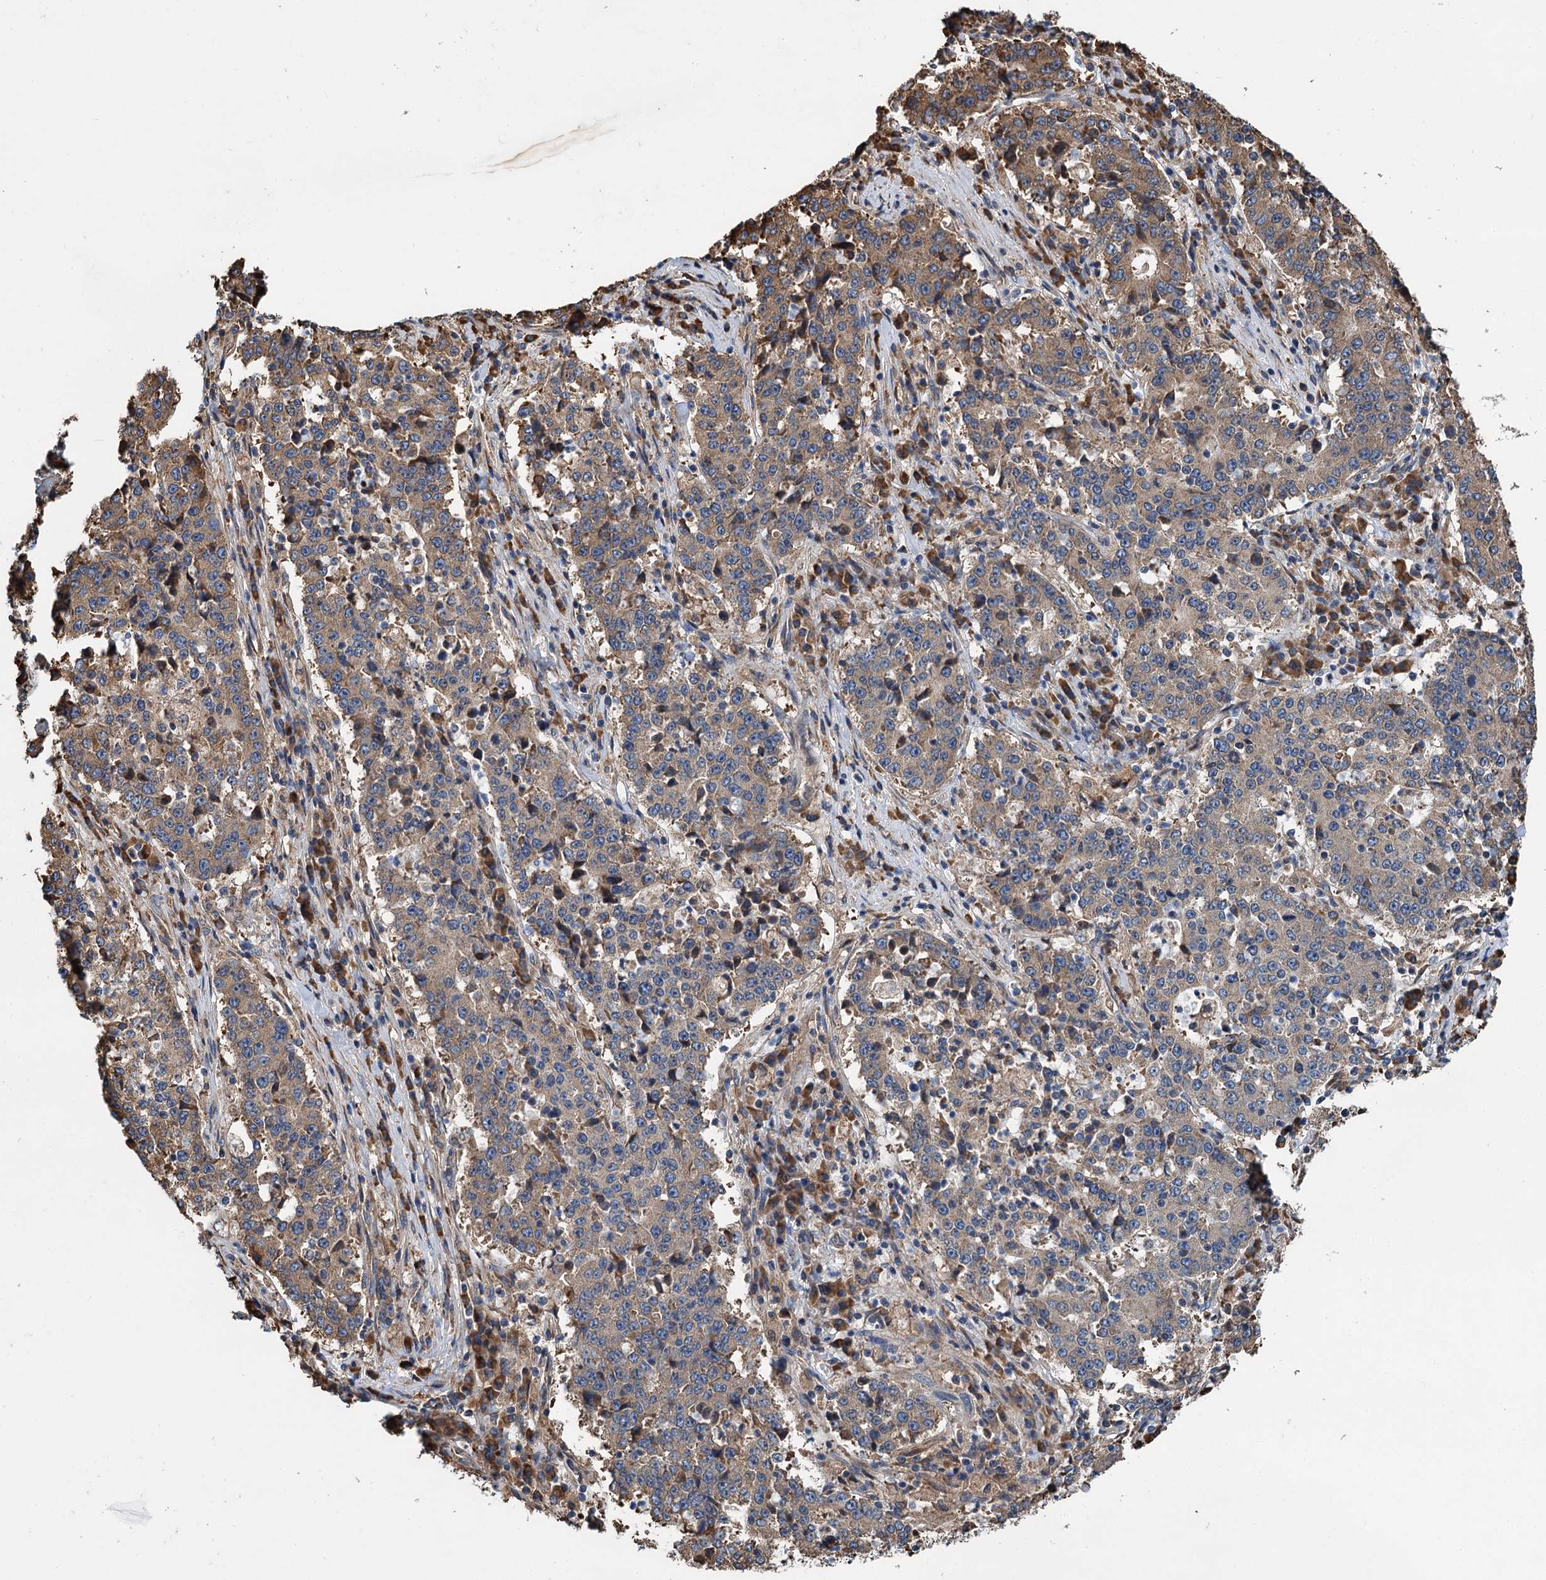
{"staining": {"intensity": "moderate", "quantity": ">75%", "location": "cytoplasmic/membranous"}, "tissue": "stomach cancer", "cell_type": "Tumor cells", "image_type": "cancer", "snomed": [{"axis": "morphology", "description": "Adenocarcinoma, NOS"}, {"axis": "topography", "description": "Stomach"}], "caption": "Immunohistochemistry photomicrograph of neoplastic tissue: human stomach cancer stained using immunohistochemistry shows medium levels of moderate protein expression localized specifically in the cytoplasmic/membranous of tumor cells, appearing as a cytoplasmic/membranous brown color.", "gene": "LINS1", "patient": {"sex": "male", "age": 59}}